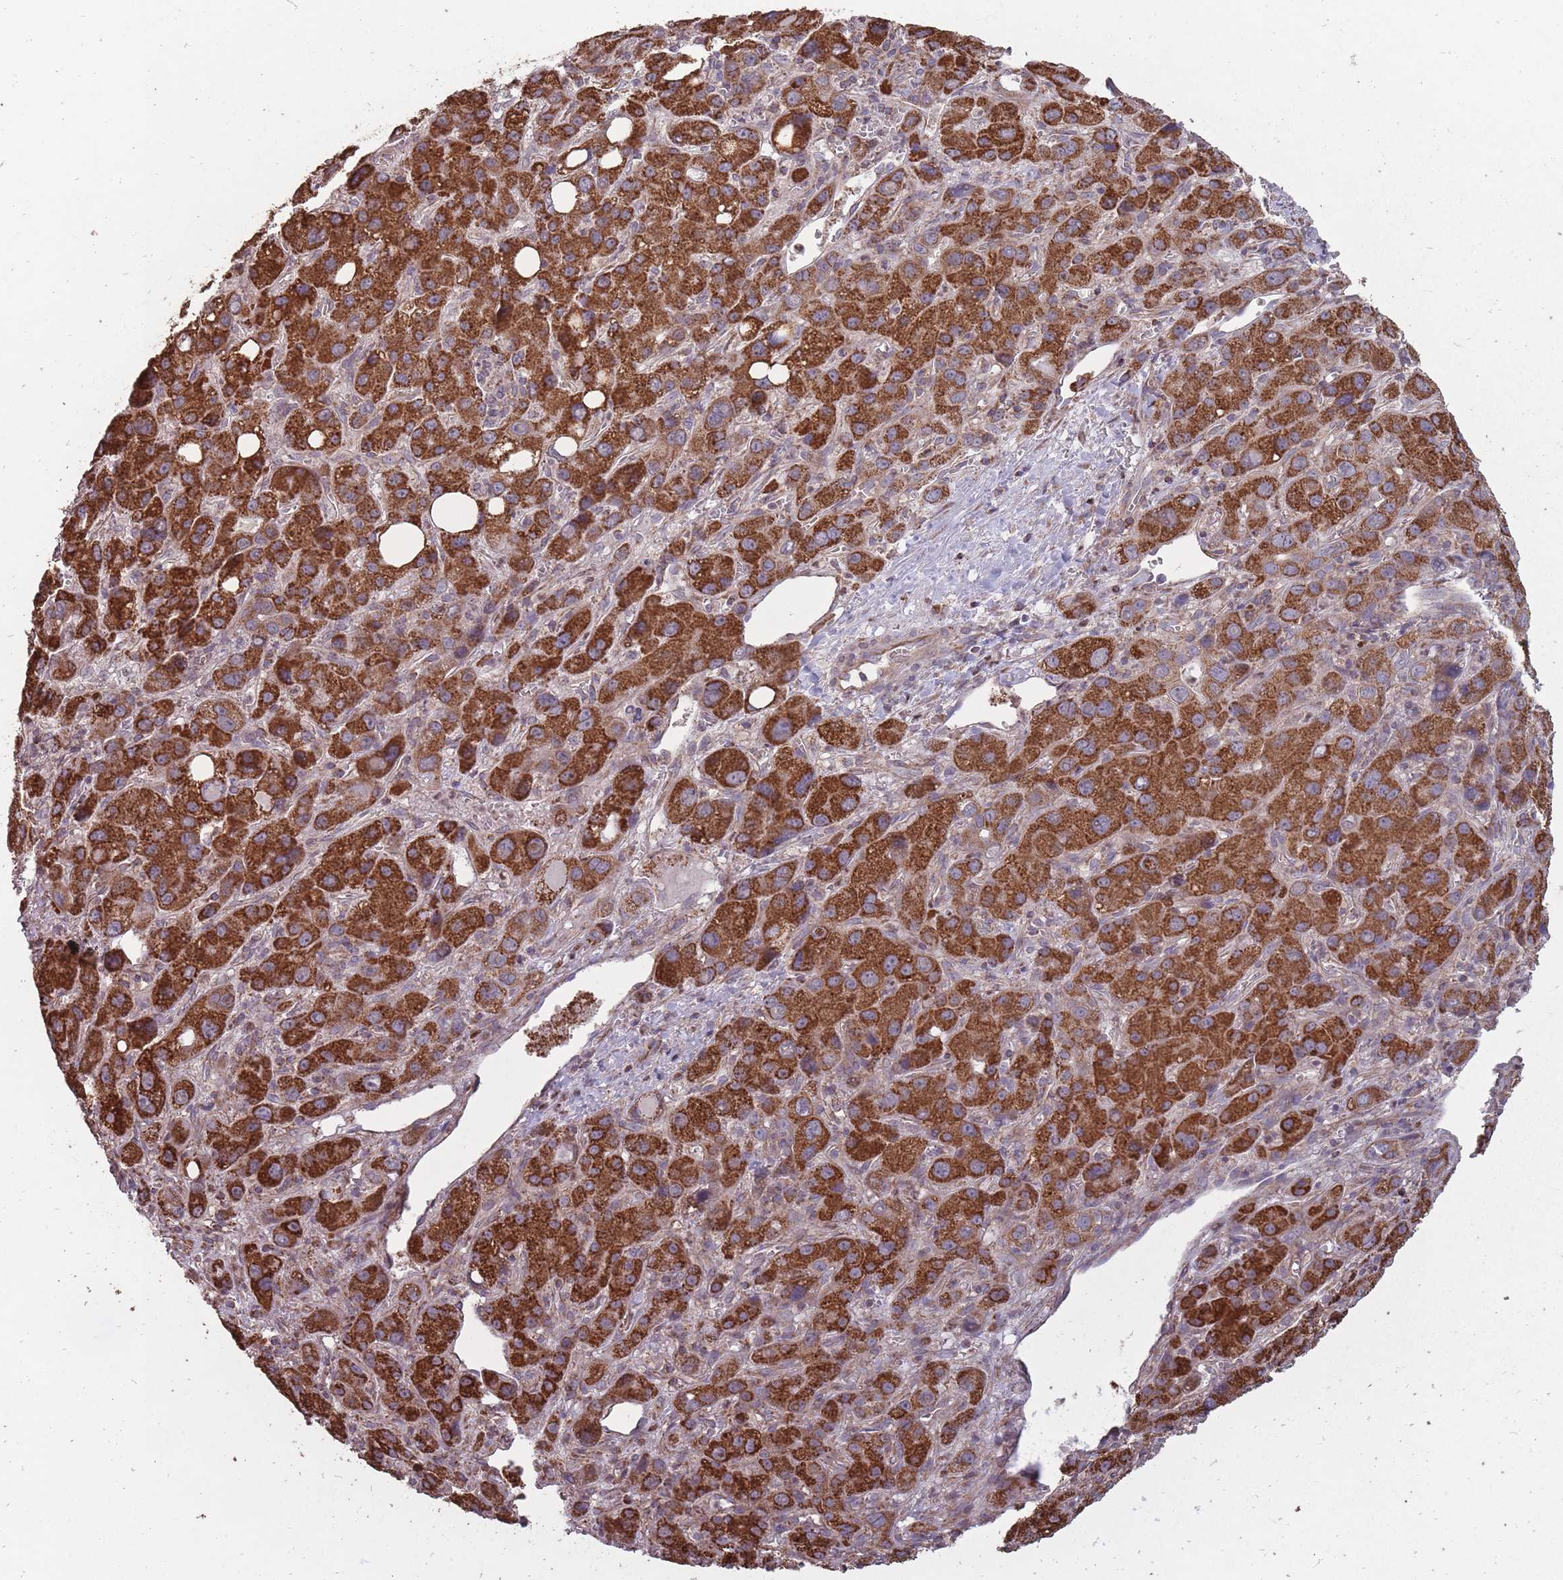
{"staining": {"intensity": "strong", "quantity": ">75%", "location": "cytoplasmic/membranous"}, "tissue": "liver cancer", "cell_type": "Tumor cells", "image_type": "cancer", "snomed": [{"axis": "morphology", "description": "Carcinoma, Hepatocellular, NOS"}, {"axis": "topography", "description": "Liver"}], "caption": "The photomicrograph exhibits a brown stain indicating the presence of a protein in the cytoplasmic/membranous of tumor cells in liver cancer (hepatocellular carcinoma).", "gene": "CNOT8", "patient": {"sex": "male", "age": 55}}